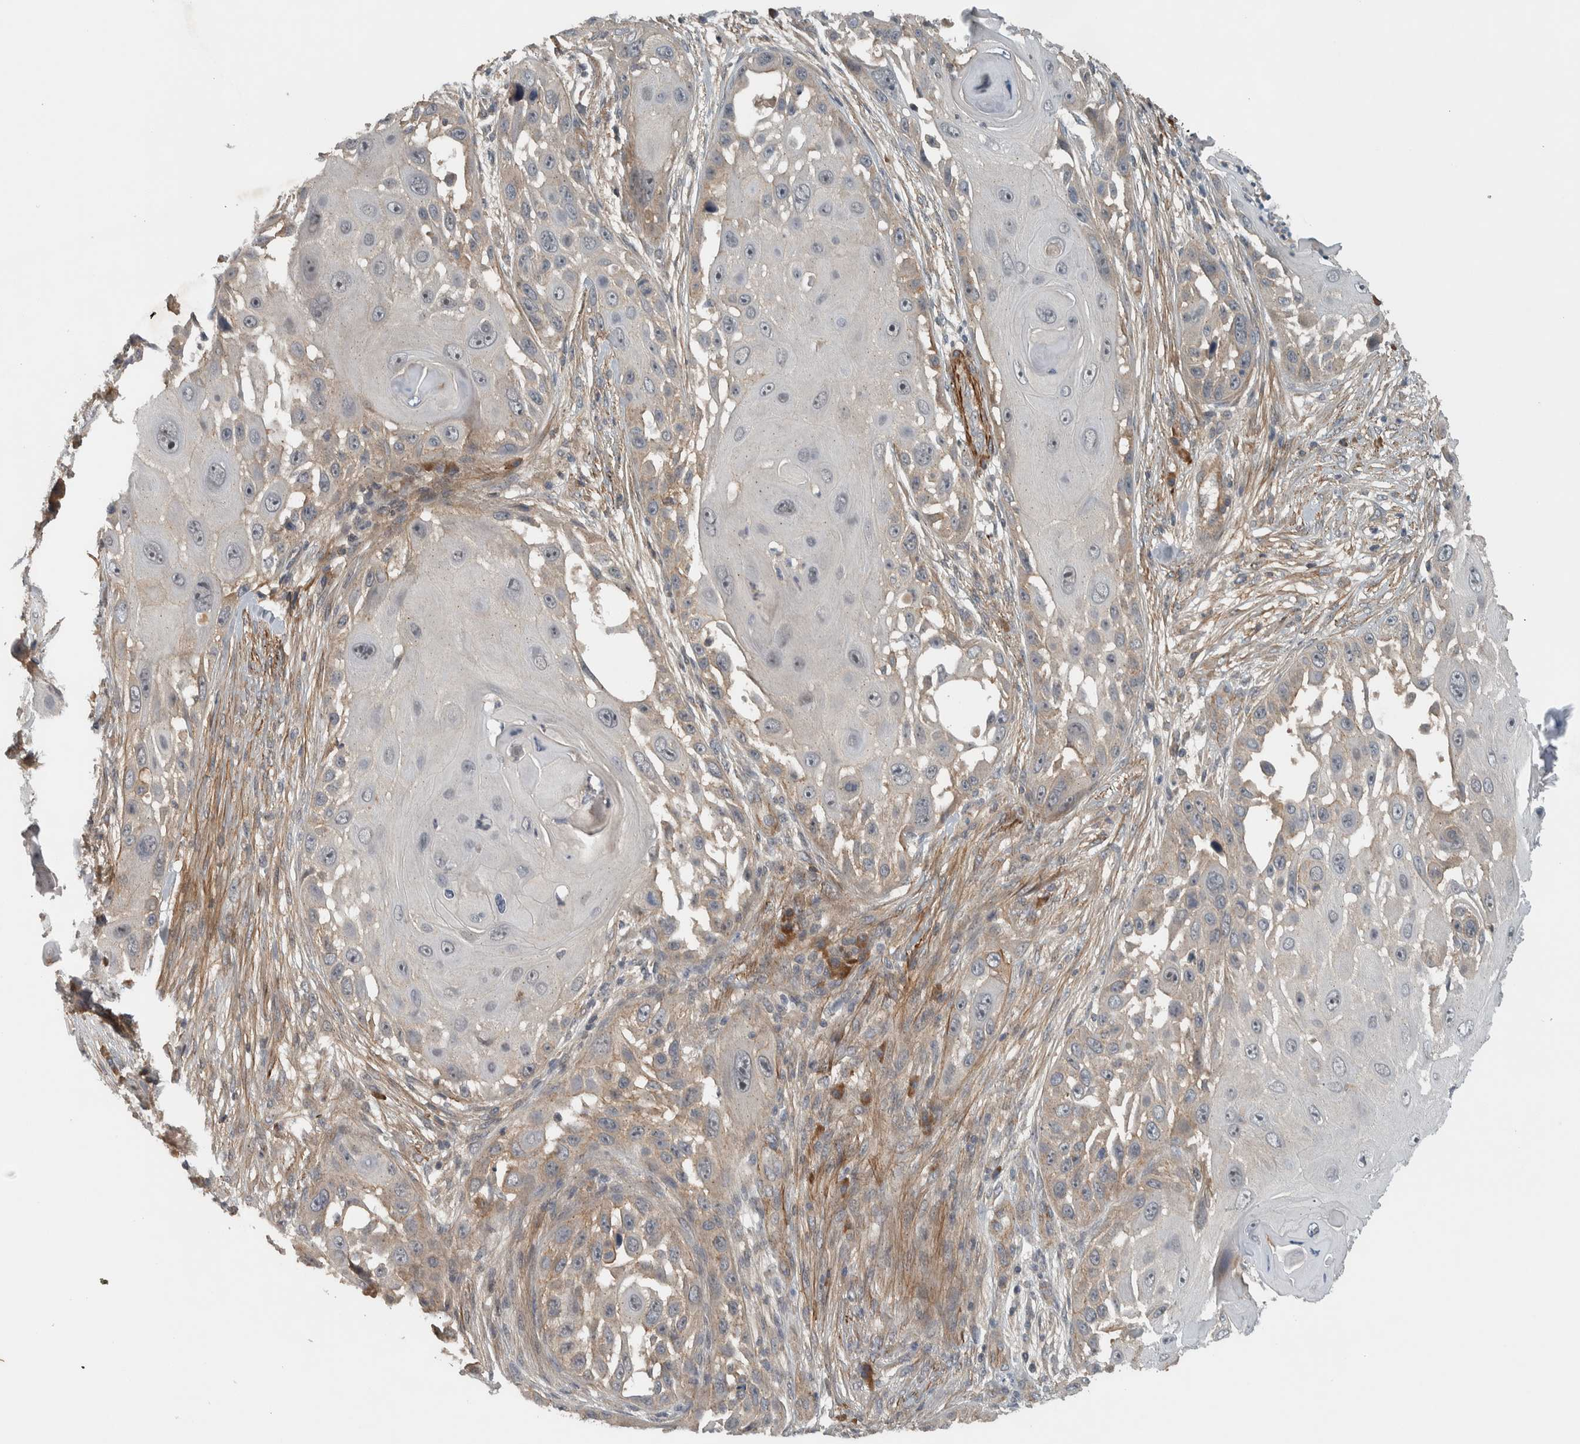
{"staining": {"intensity": "negative", "quantity": "none", "location": "none"}, "tissue": "skin cancer", "cell_type": "Tumor cells", "image_type": "cancer", "snomed": [{"axis": "morphology", "description": "Squamous cell carcinoma, NOS"}, {"axis": "topography", "description": "Skin"}], "caption": "DAB (3,3'-diaminobenzidine) immunohistochemical staining of human skin cancer (squamous cell carcinoma) displays no significant positivity in tumor cells. The staining is performed using DAB brown chromogen with nuclei counter-stained in using hematoxylin.", "gene": "LBHD1", "patient": {"sex": "female", "age": 44}}